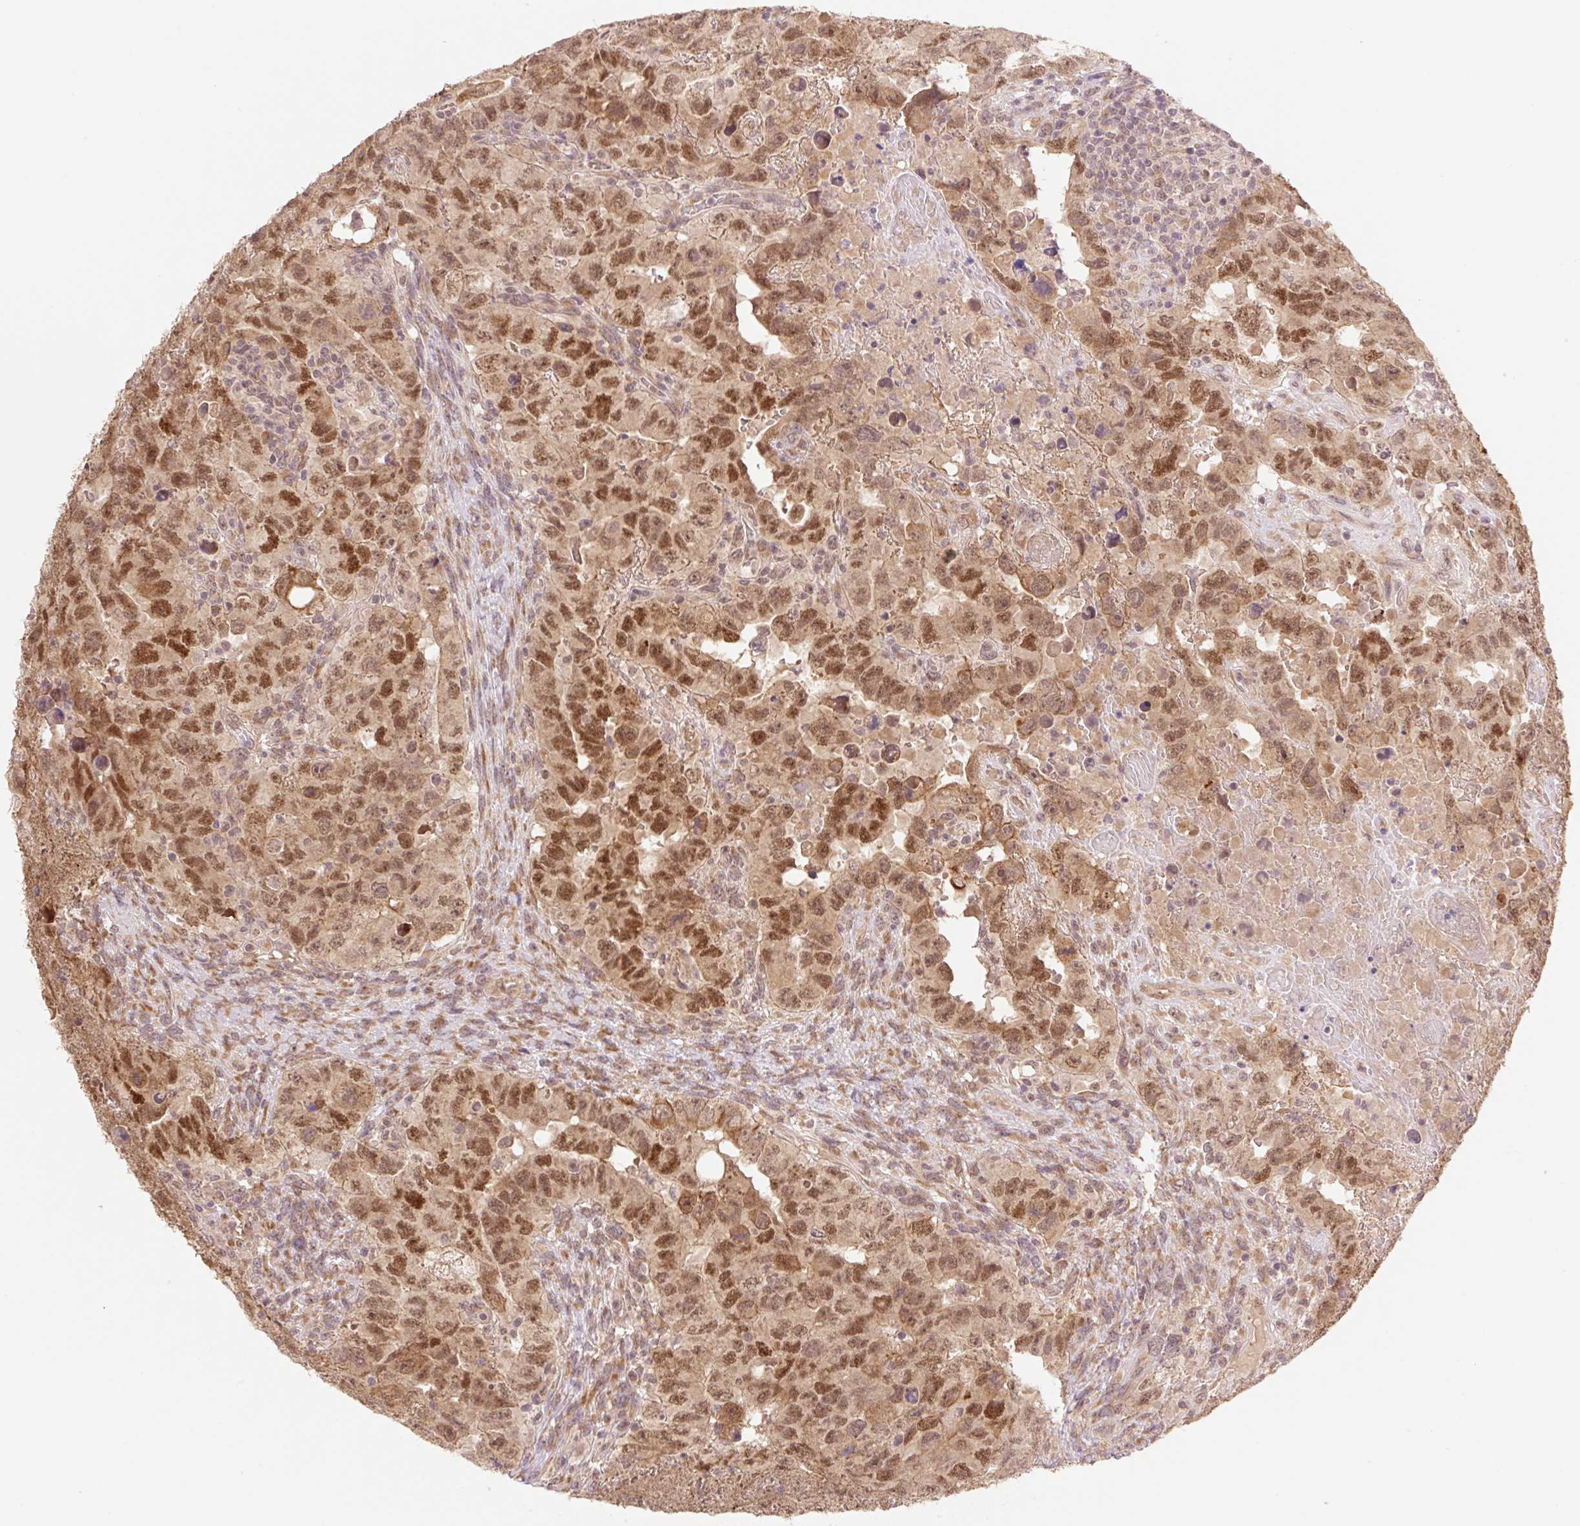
{"staining": {"intensity": "strong", "quantity": ">75%", "location": "cytoplasmic/membranous,nuclear"}, "tissue": "testis cancer", "cell_type": "Tumor cells", "image_type": "cancer", "snomed": [{"axis": "morphology", "description": "Carcinoma, Embryonal, NOS"}, {"axis": "topography", "description": "Testis"}], "caption": "Testis cancer stained with a brown dye exhibits strong cytoplasmic/membranous and nuclear positive expression in about >75% of tumor cells.", "gene": "YJU2B", "patient": {"sex": "male", "age": 24}}